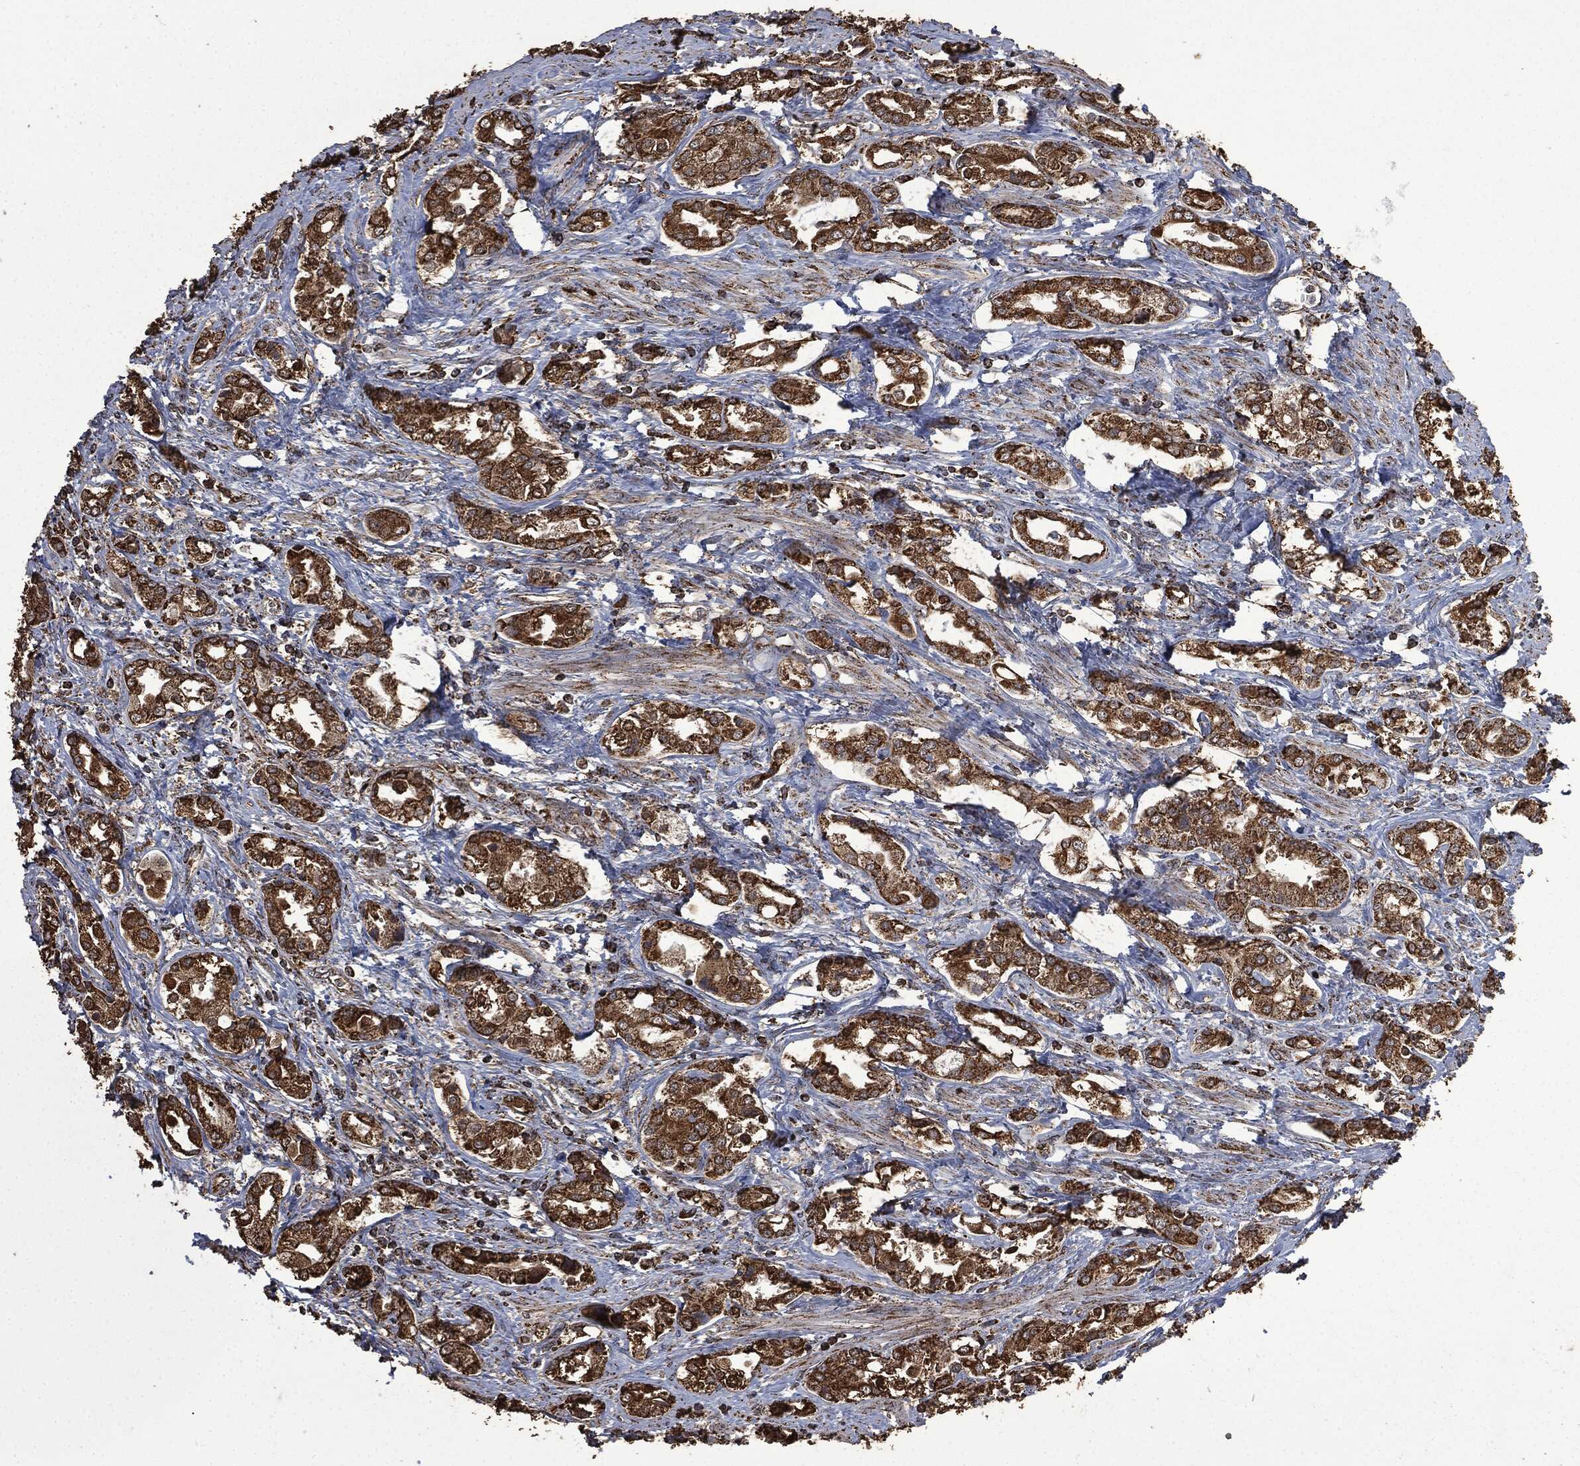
{"staining": {"intensity": "strong", "quantity": ">75%", "location": "cytoplasmic/membranous"}, "tissue": "prostate cancer", "cell_type": "Tumor cells", "image_type": "cancer", "snomed": [{"axis": "morphology", "description": "Adenocarcinoma, NOS"}, {"axis": "topography", "description": "Prostate and seminal vesicle, NOS"}, {"axis": "topography", "description": "Prostate"}], "caption": "Tumor cells demonstrate strong cytoplasmic/membranous staining in approximately >75% of cells in prostate cancer (adenocarcinoma).", "gene": "LIG3", "patient": {"sex": "male", "age": 62}}